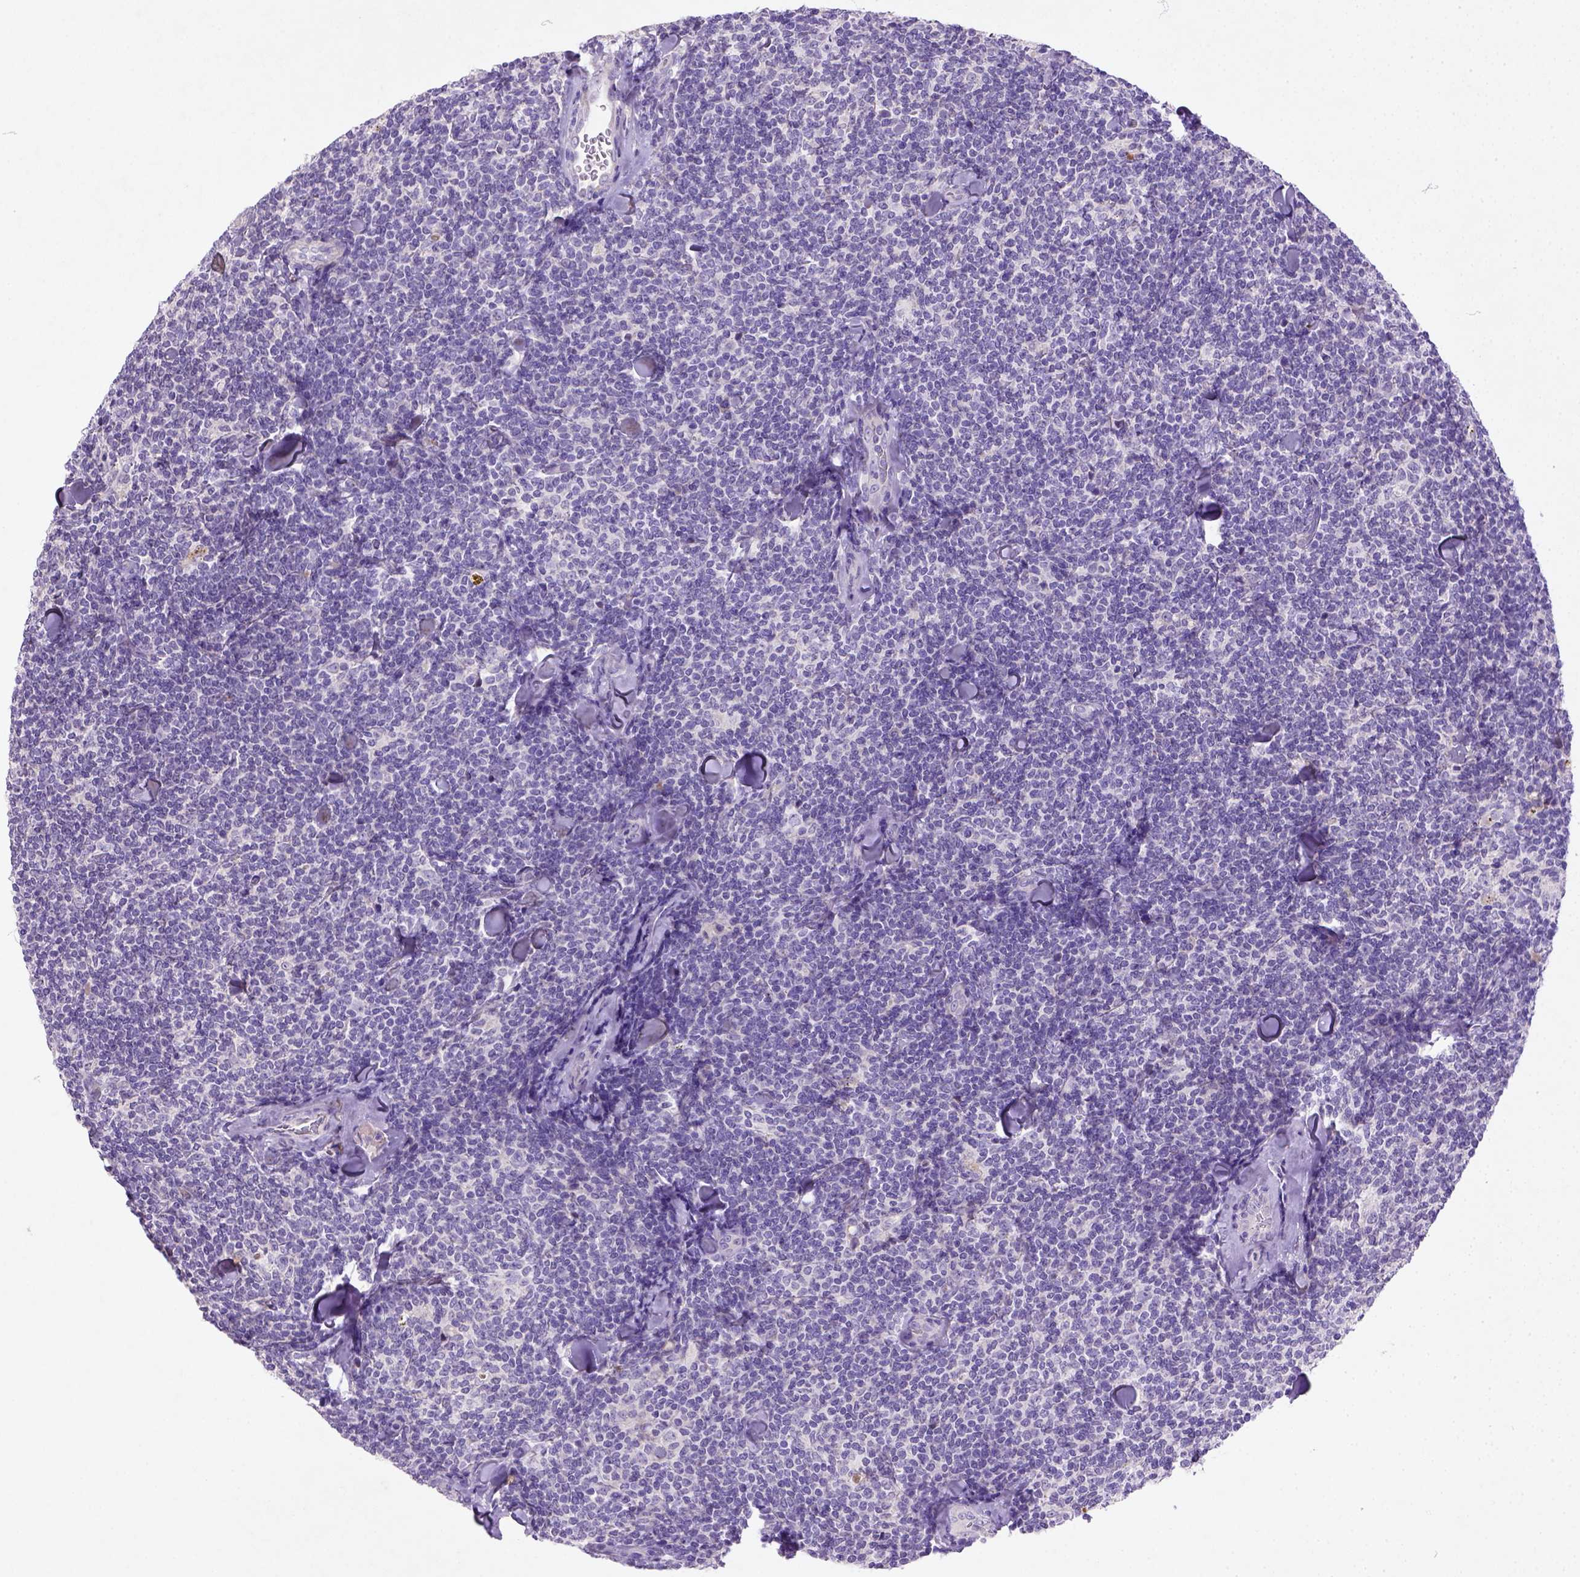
{"staining": {"intensity": "negative", "quantity": "none", "location": "none"}, "tissue": "lymphoma", "cell_type": "Tumor cells", "image_type": "cancer", "snomed": [{"axis": "morphology", "description": "Malignant lymphoma, non-Hodgkin's type, Low grade"}, {"axis": "topography", "description": "Lymph node"}], "caption": "Immunohistochemistry (IHC) histopathology image of neoplastic tissue: human lymphoma stained with DAB (3,3'-diaminobenzidine) displays no significant protein staining in tumor cells. (DAB (3,3'-diaminobenzidine) IHC visualized using brightfield microscopy, high magnification).", "gene": "NUDT2", "patient": {"sex": "female", "age": 56}}